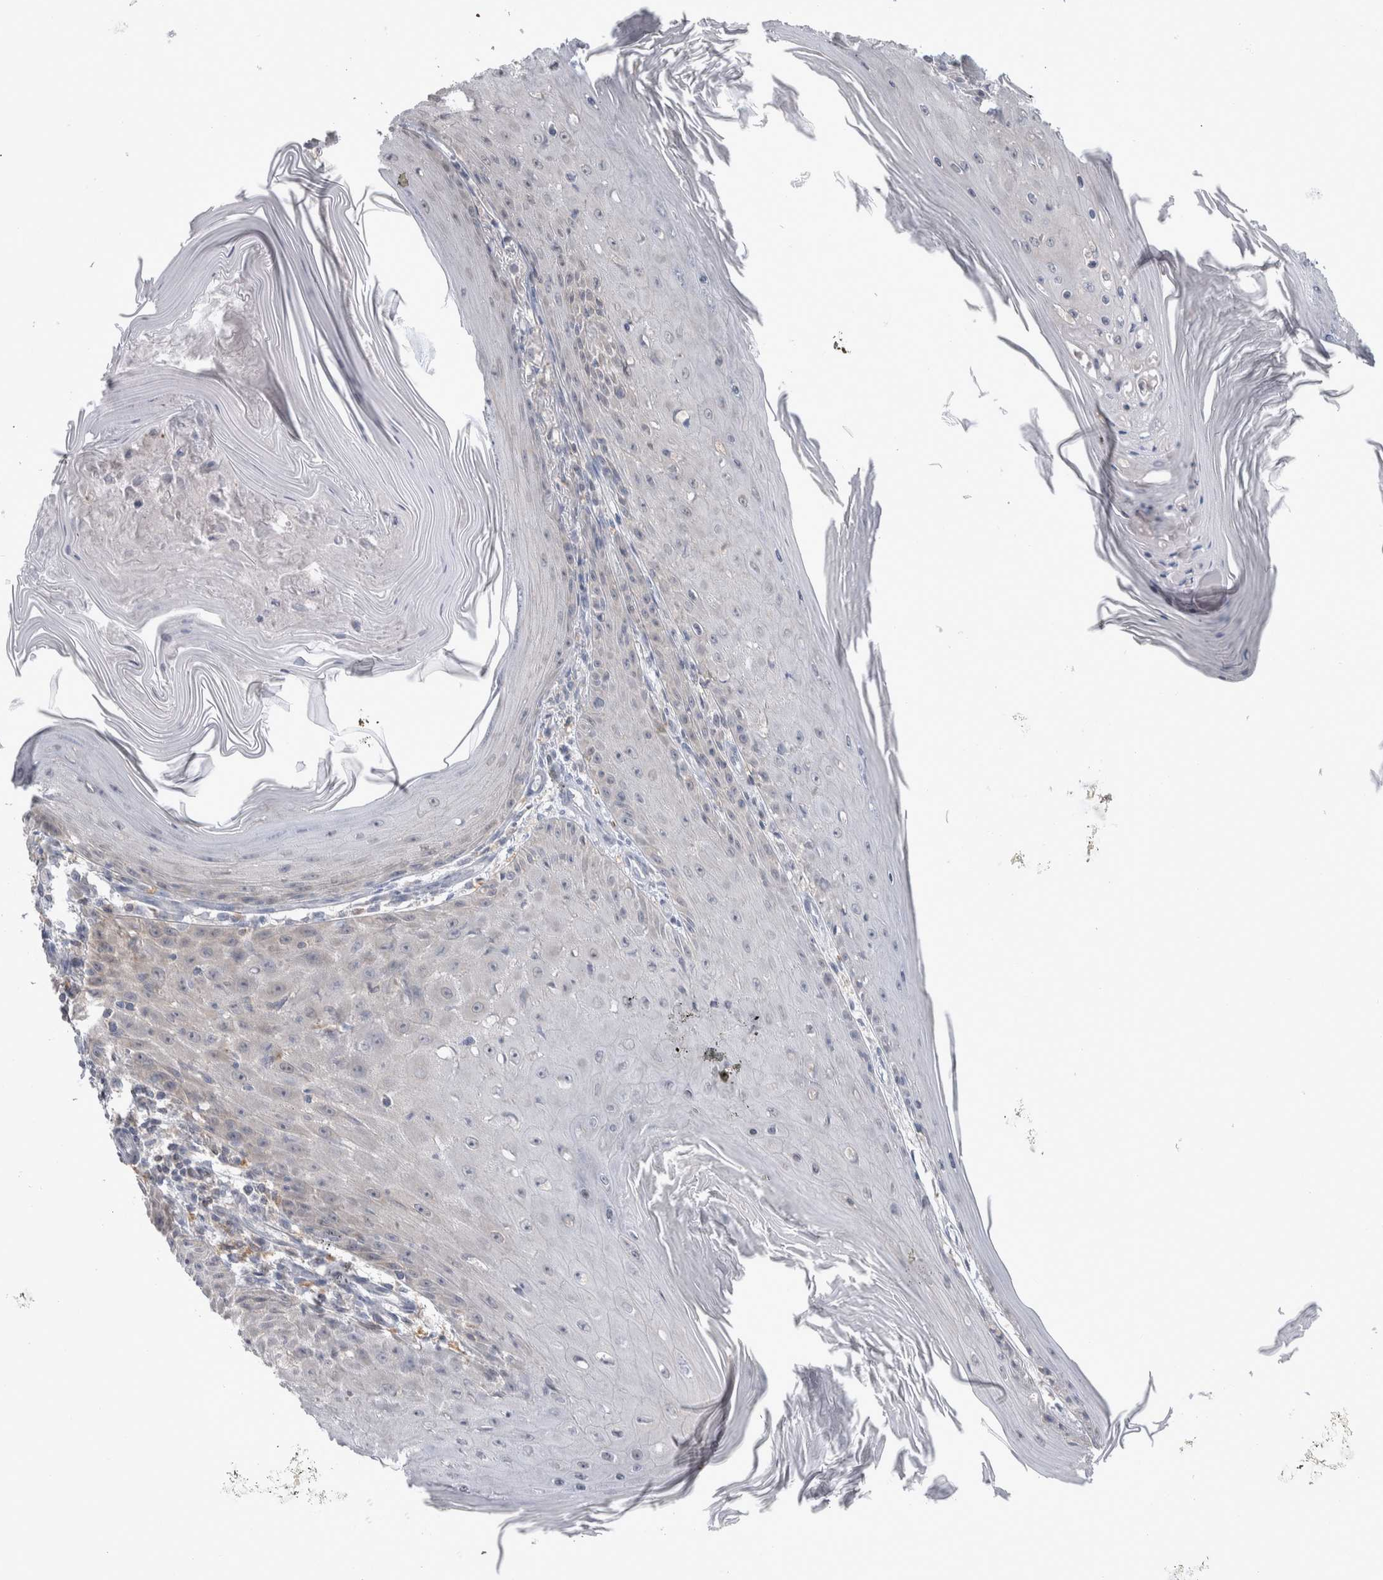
{"staining": {"intensity": "negative", "quantity": "none", "location": "none"}, "tissue": "skin cancer", "cell_type": "Tumor cells", "image_type": "cancer", "snomed": [{"axis": "morphology", "description": "Squamous cell carcinoma, NOS"}, {"axis": "topography", "description": "Skin"}], "caption": "Skin cancer (squamous cell carcinoma) was stained to show a protein in brown. There is no significant staining in tumor cells.", "gene": "HTATIP2", "patient": {"sex": "female", "age": 73}}